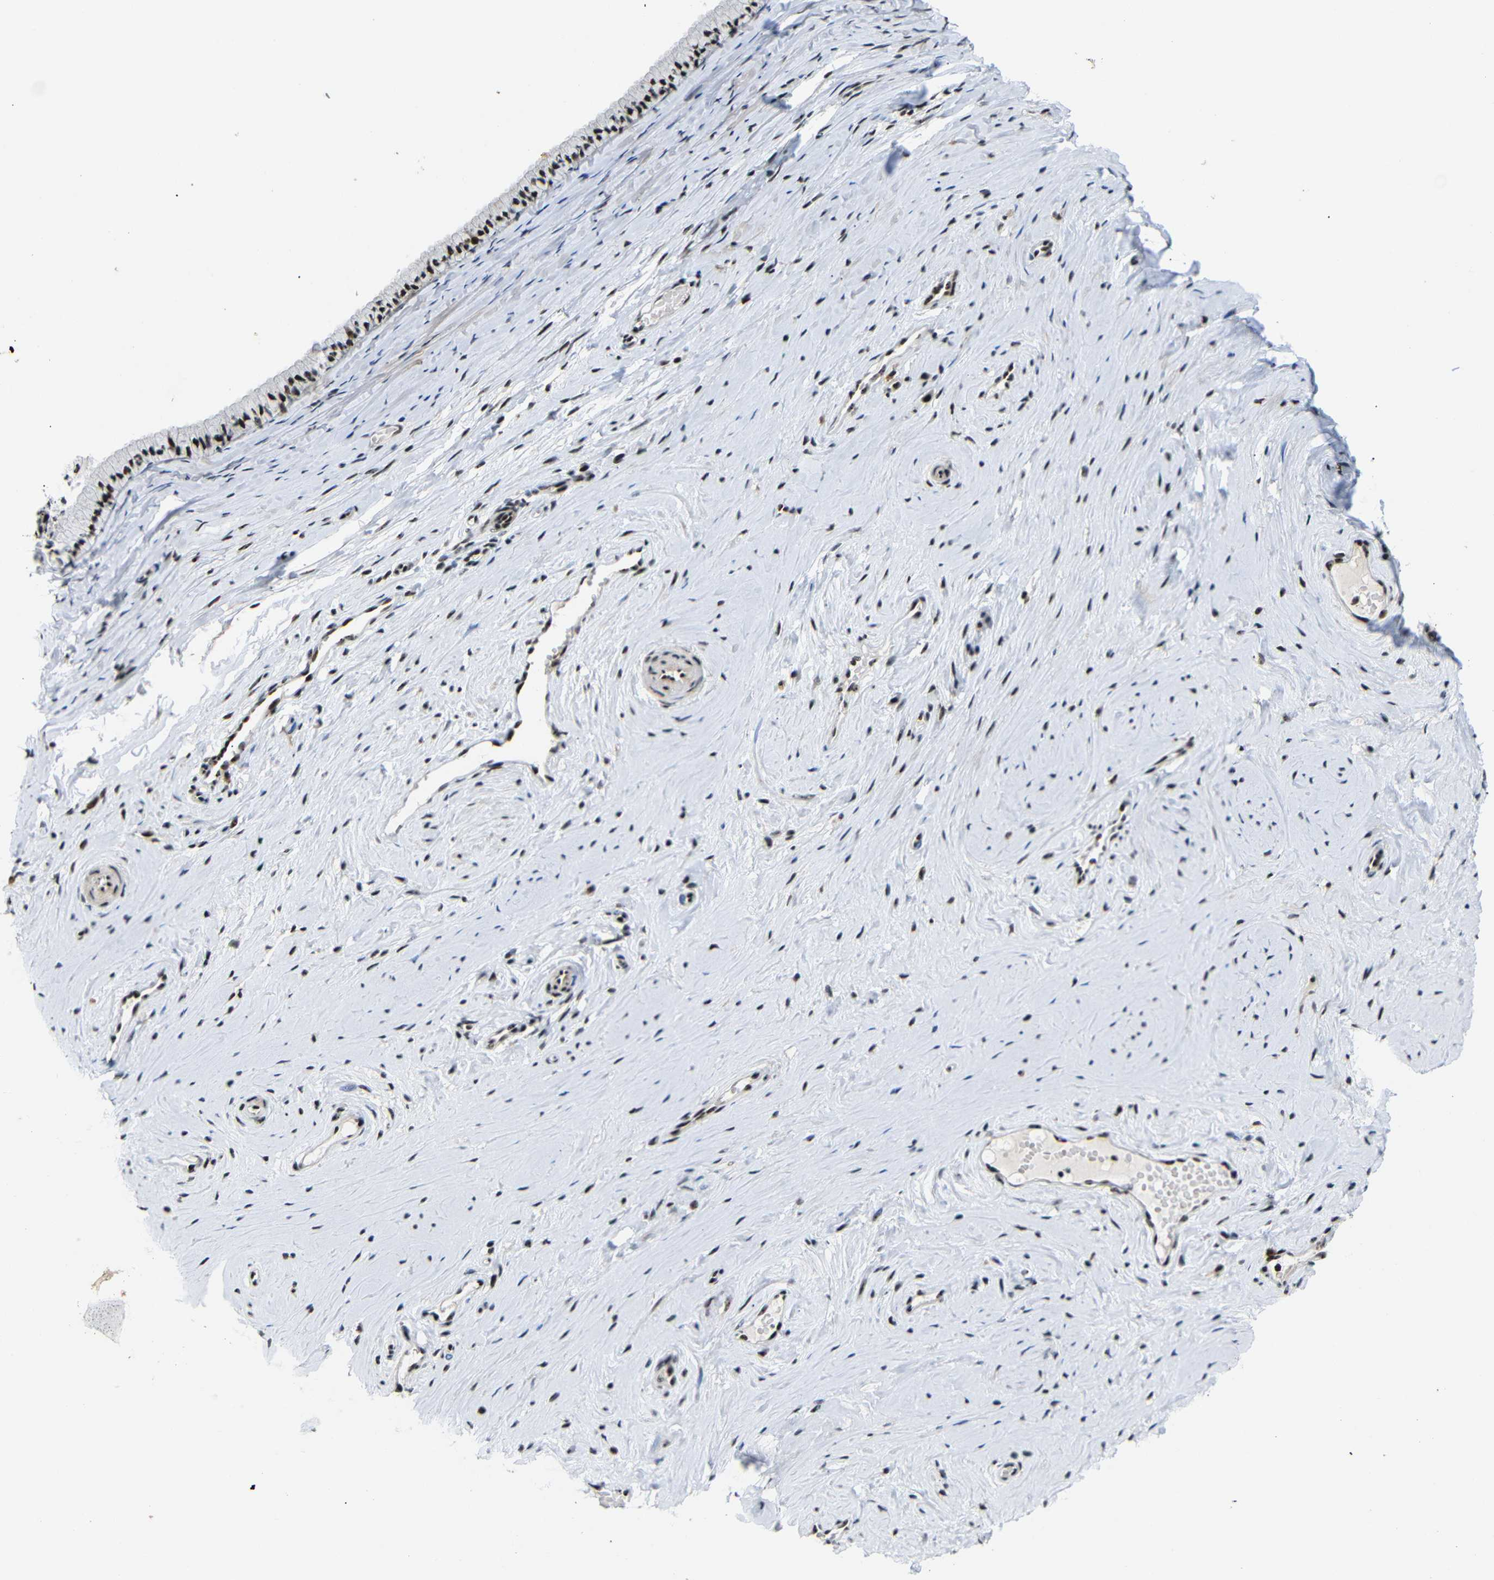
{"staining": {"intensity": "strong", "quantity": ">75%", "location": "nuclear"}, "tissue": "cervix", "cell_type": "Glandular cells", "image_type": "normal", "snomed": [{"axis": "morphology", "description": "Normal tissue, NOS"}, {"axis": "topography", "description": "Cervix"}], "caption": "Benign cervix shows strong nuclear staining in about >75% of glandular cells The staining was performed using DAB, with brown indicating positive protein expression. Nuclei are stained blue with hematoxylin..", "gene": "SETDB2", "patient": {"sex": "female", "age": 39}}